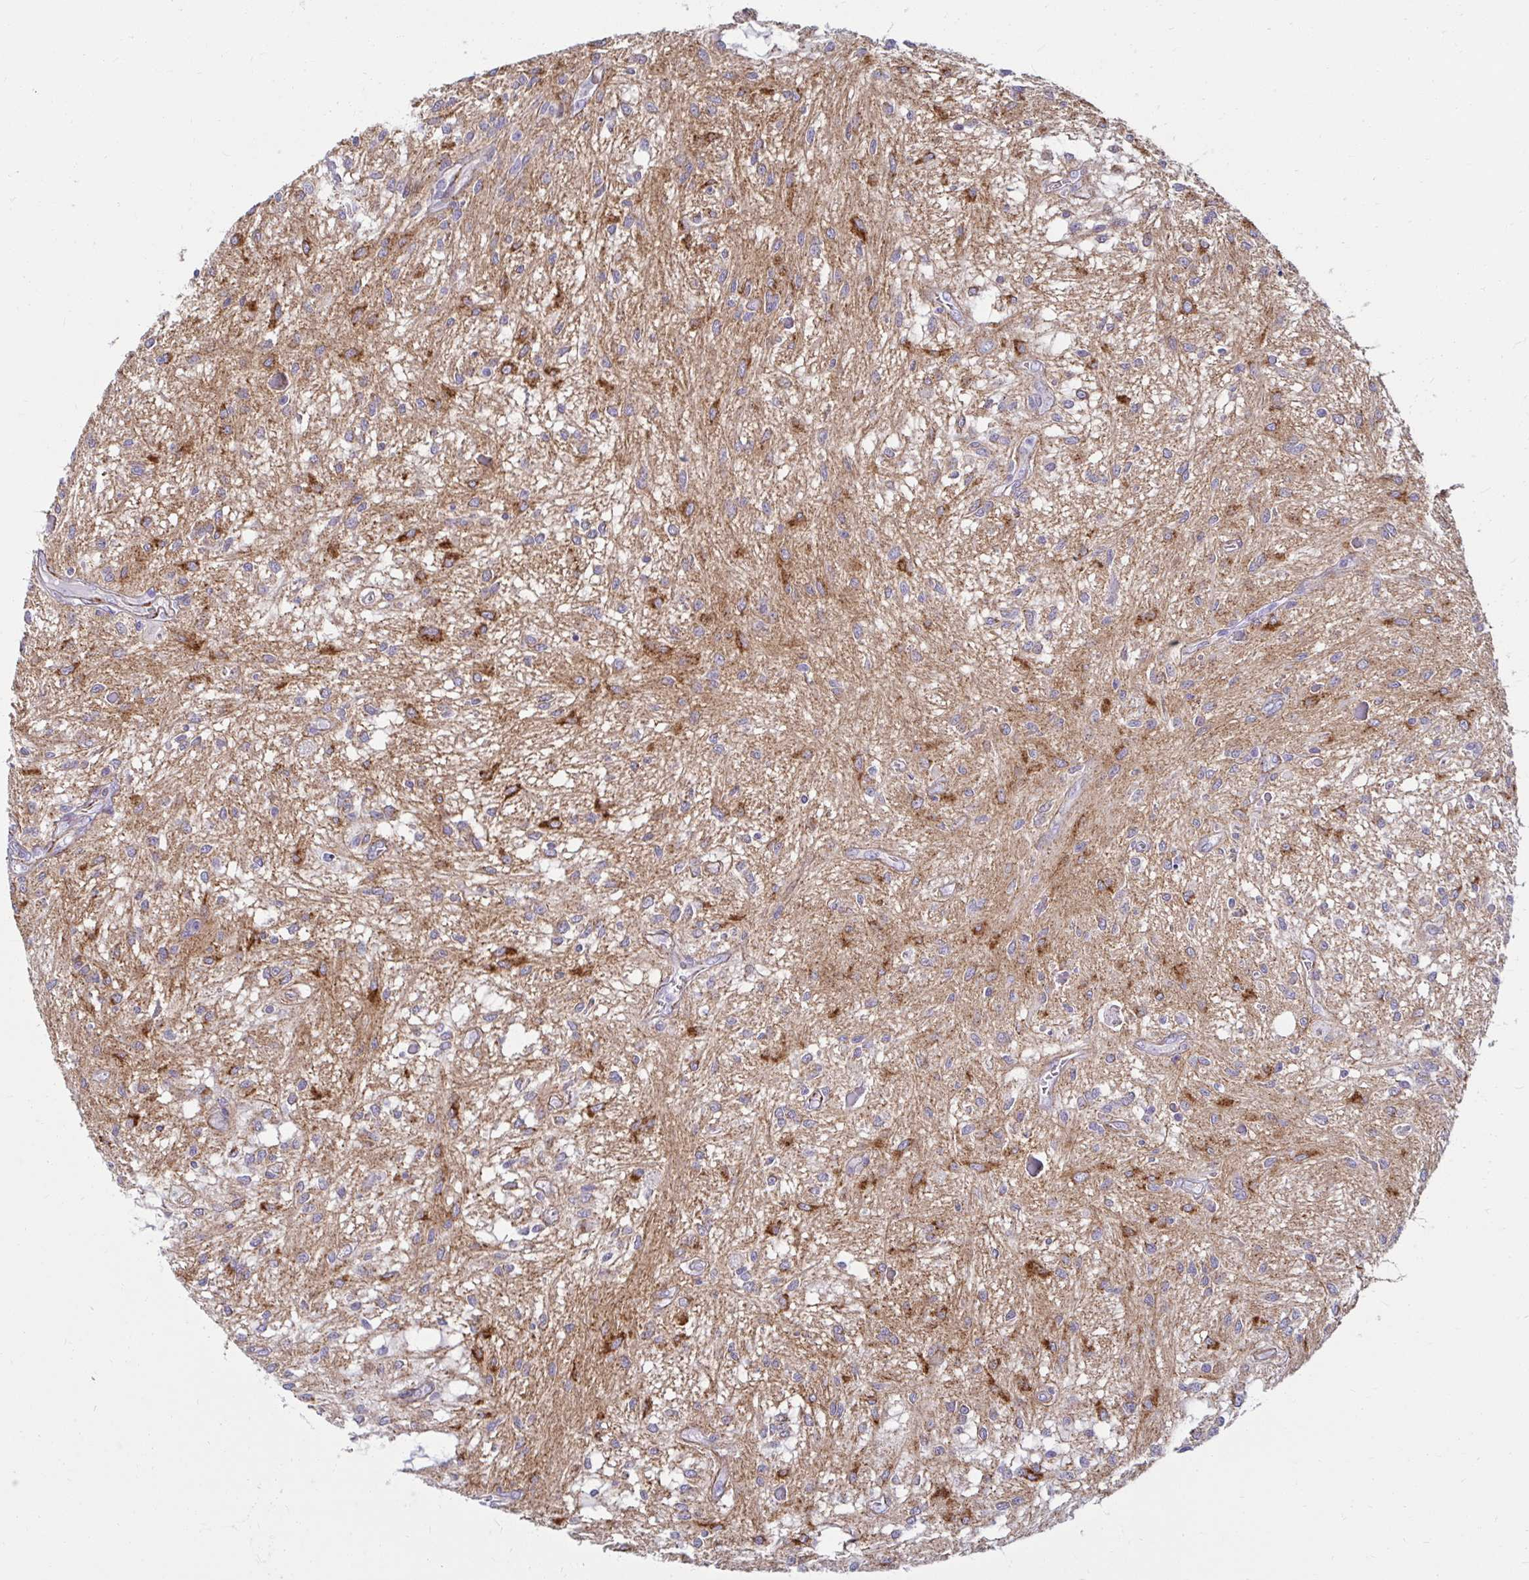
{"staining": {"intensity": "negative", "quantity": "none", "location": "none"}, "tissue": "glioma", "cell_type": "Tumor cells", "image_type": "cancer", "snomed": [{"axis": "morphology", "description": "Glioma, malignant, Low grade"}, {"axis": "topography", "description": "Cerebellum"}], "caption": "DAB (3,3'-diaminobenzidine) immunohistochemical staining of malignant low-grade glioma exhibits no significant positivity in tumor cells.", "gene": "ANKRD62", "patient": {"sex": "female", "age": 14}}